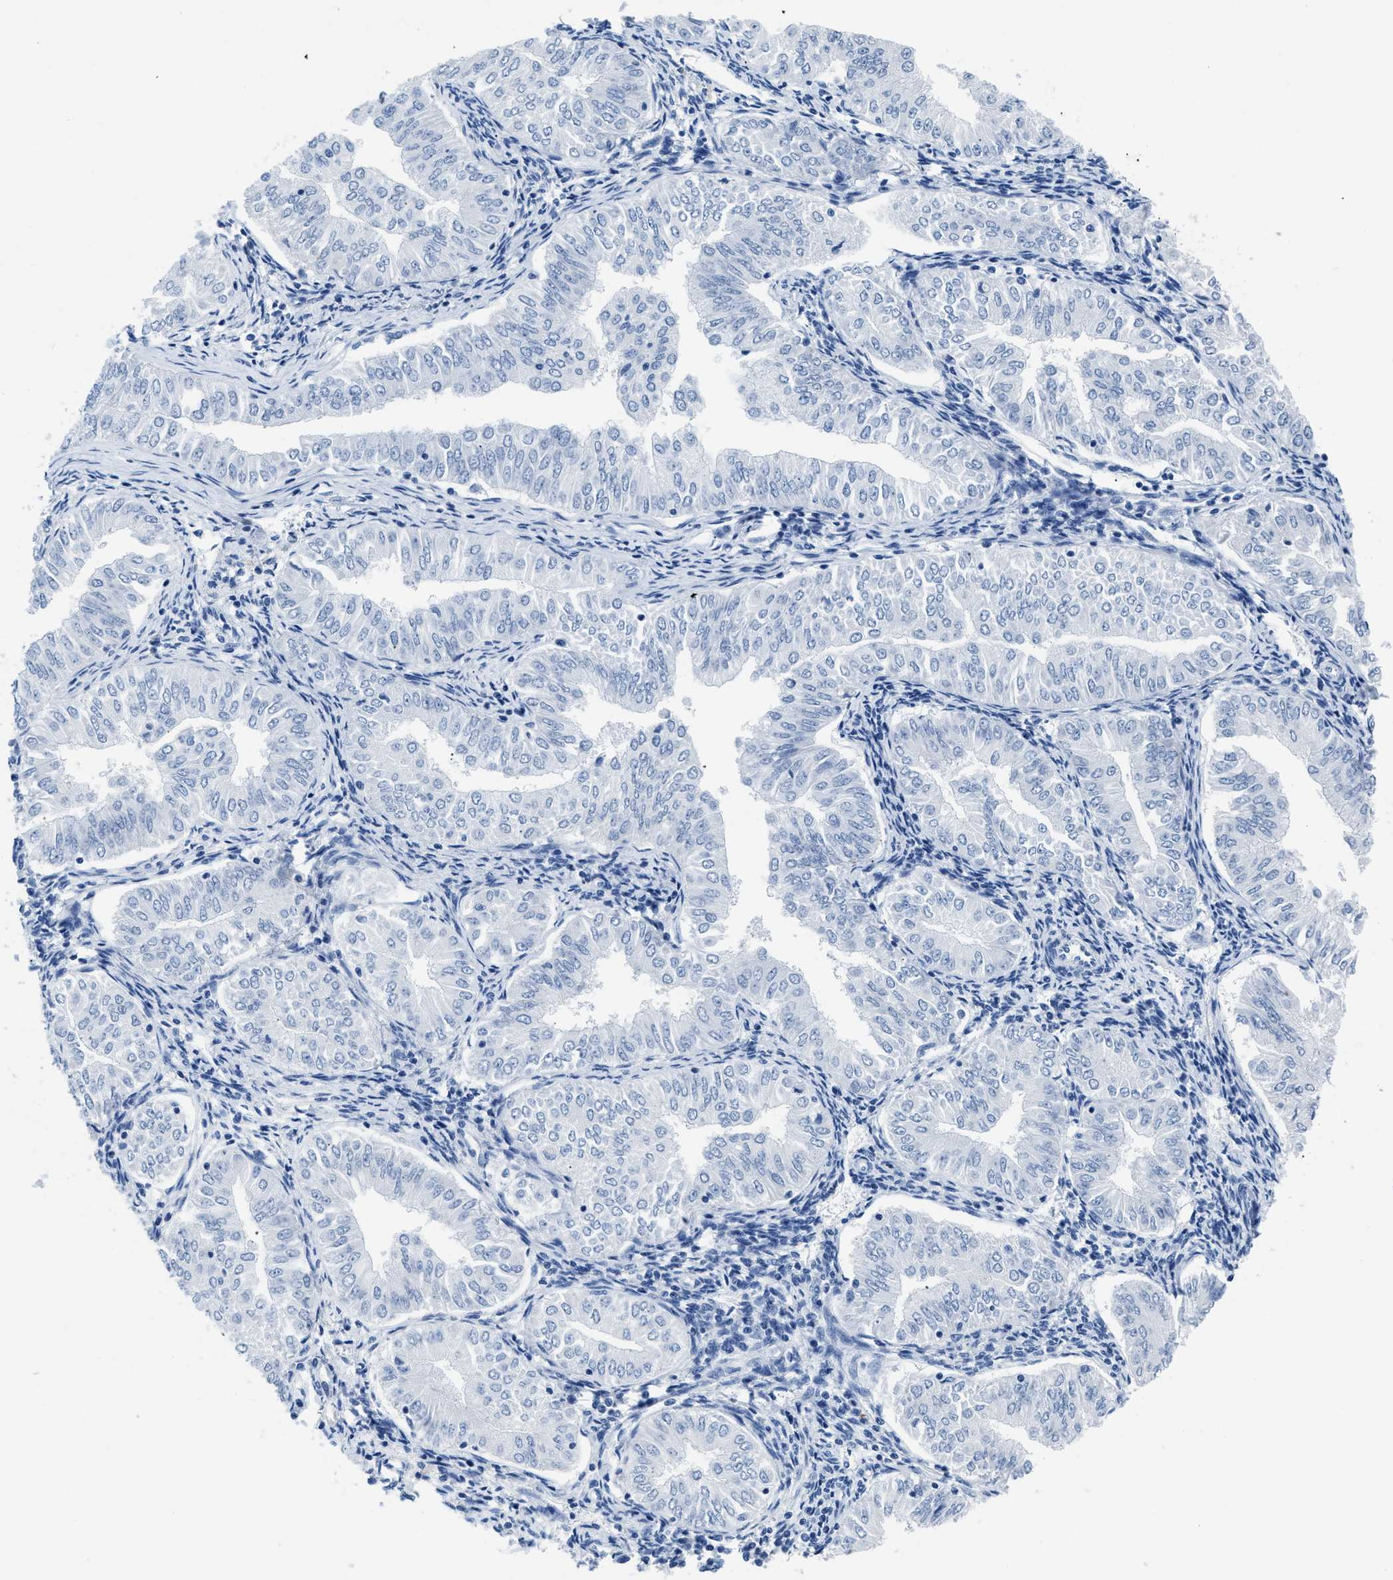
{"staining": {"intensity": "negative", "quantity": "none", "location": "none"}, "tissue": "endometrial cancer", "cell_type": "Tumor cells", "image_type": "cancer", "snomed": [{"axis": "morphology", "description": "Normal tissue, NOS"}, {"axis": "morphology", "description": "Adenocarcinoma, NOS"}, {"axis": "topography", "description": "Endometrium"}], "caption": "The image displays no significant positivity in tumor cells of endometrial adenocarcinoma. (DAB immunohistochemistry (IHC) visualized using brightfield microscopy, high magnification).", "gene": "NFATC2", "patient": {"sex": "female", "age": 53}}